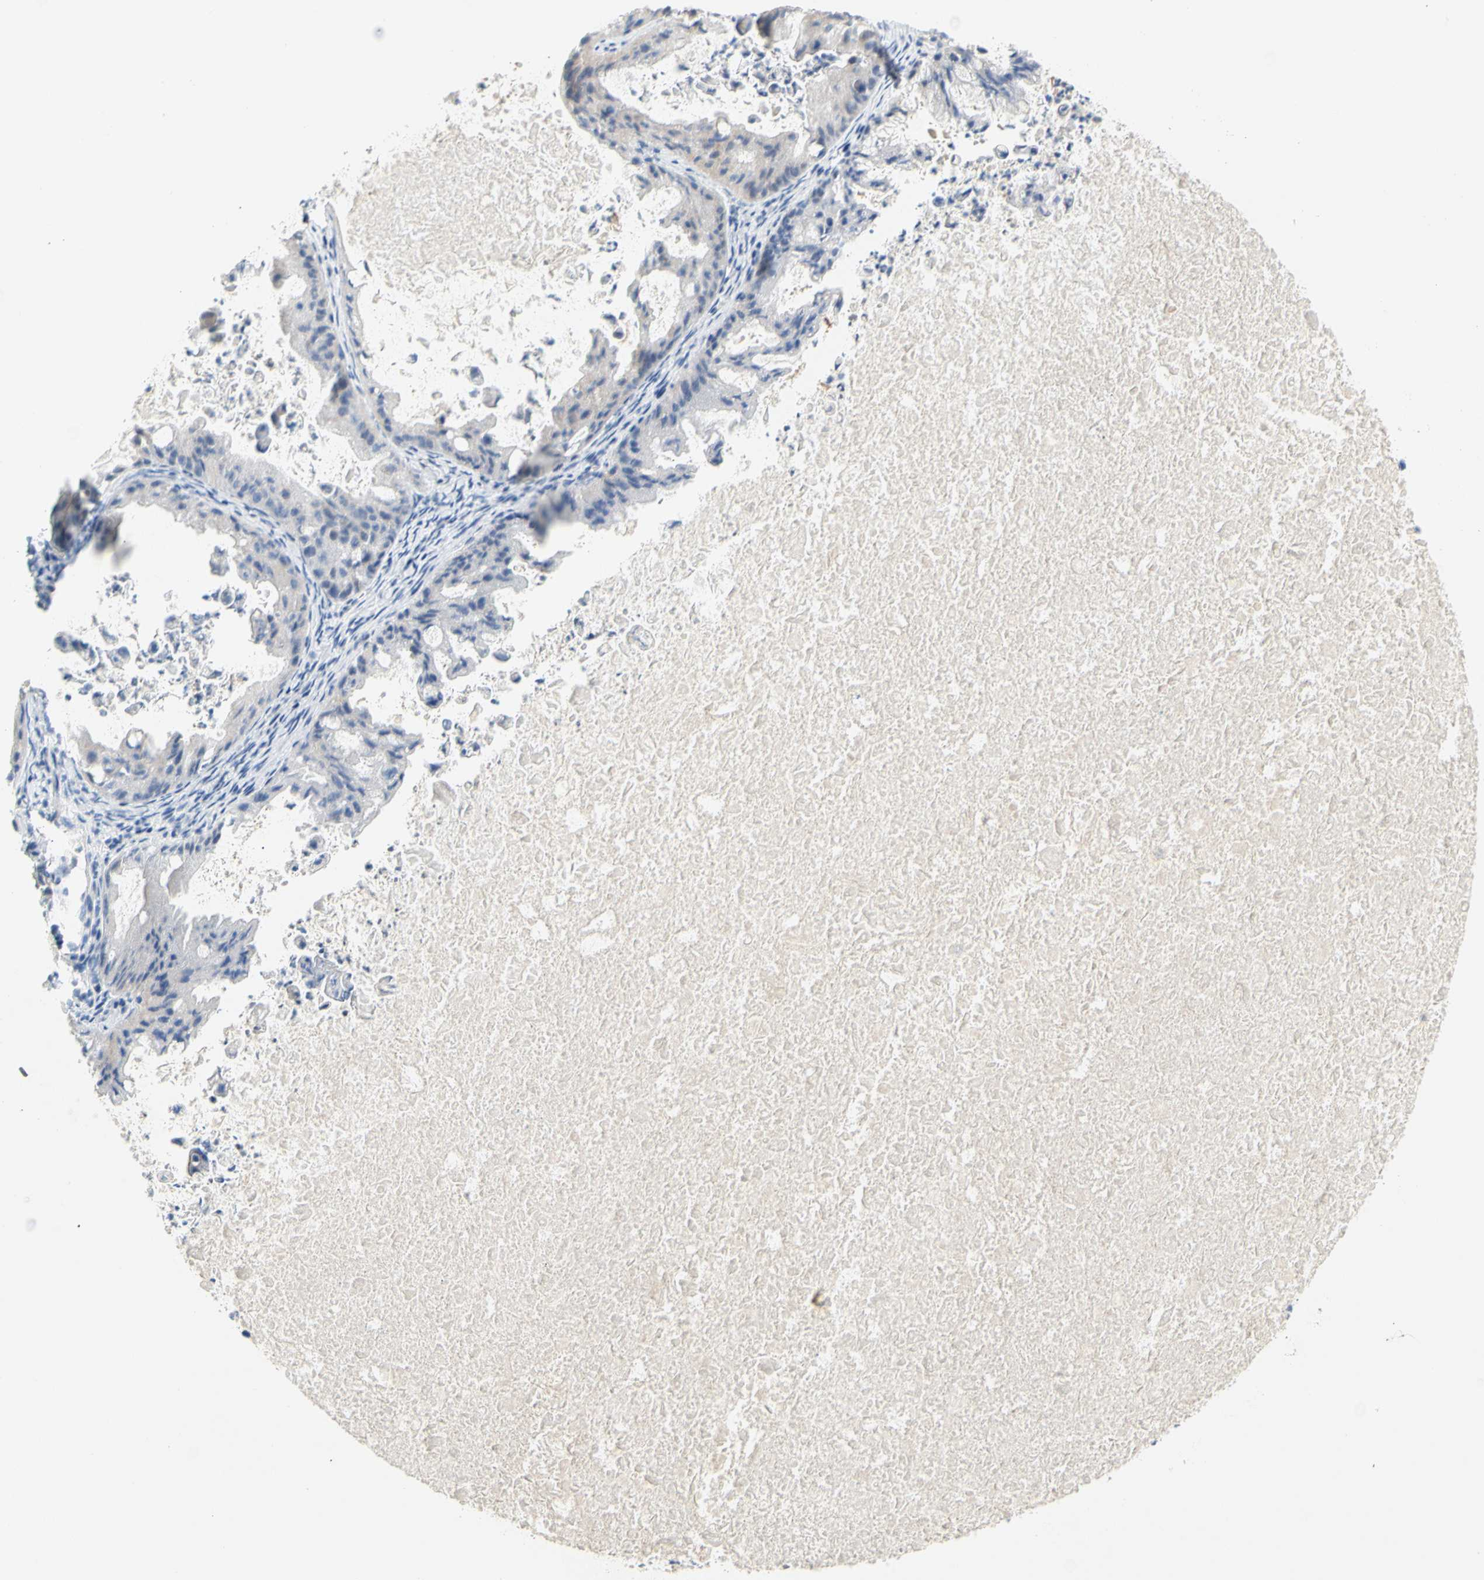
{"staining": {"intensity": "negative", "quantity": "none", "location": "none"}, "tissue": "ovarian cancer", "cell_type": "Tumor cells", "image_type": "cancer", "snomed": [{"axis": "morphology", "description": "Cystadenocarcinoma, mucinous, NOS"}, {"axis": "topography", "description": "Ovary"}], "caption": "Immunohistochemical staining of ovarian mucinous cystadenocarcinoma reveals no significant expression in tumor cells.", "gene": "CCM2L", "patient": {"sex": "female", "age": 37}}